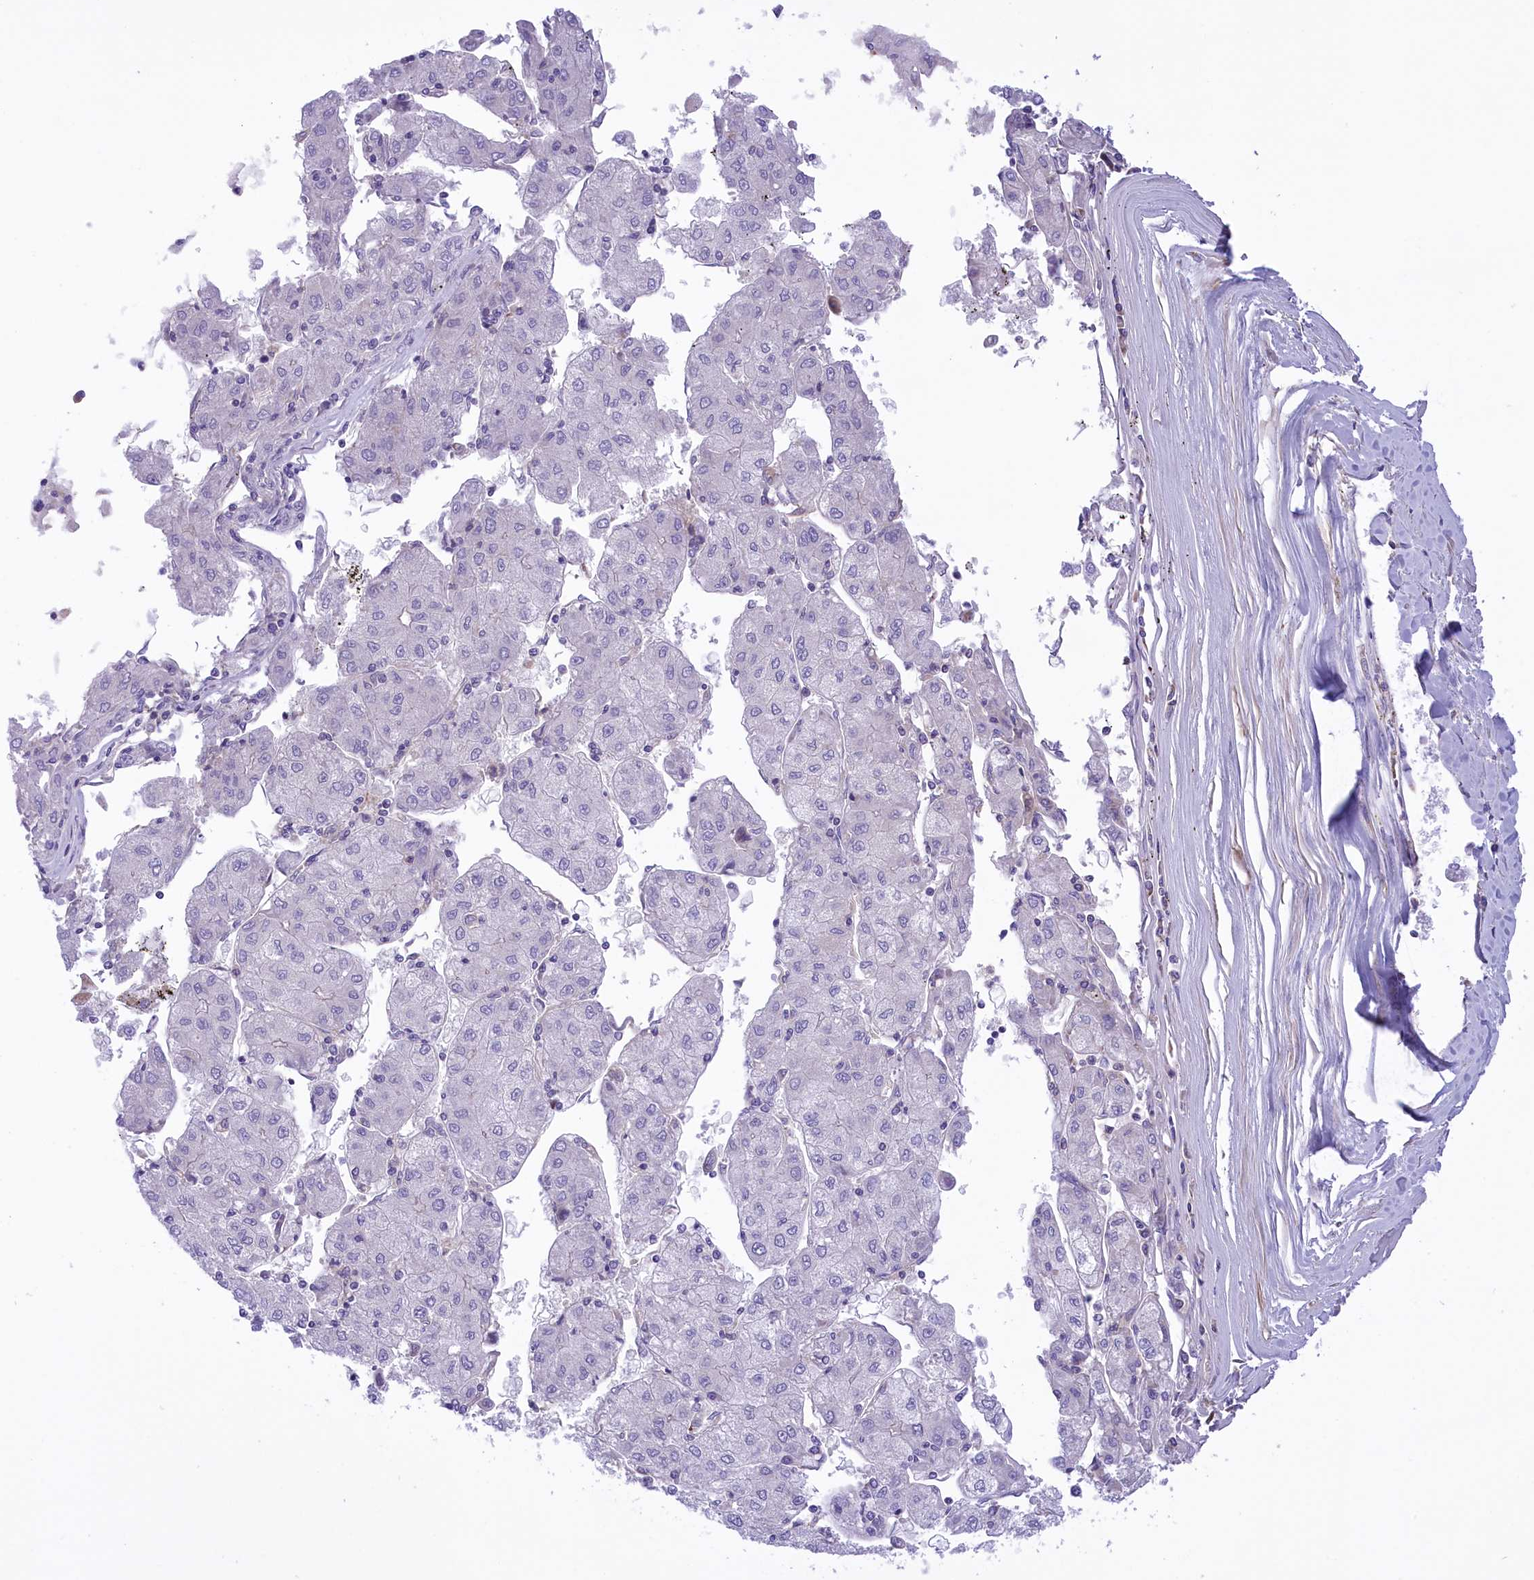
{"staining": {"intensity": "negative", "quantity": "none", "location": "none"}, "tissue": "liver cancer", "cell_type": "Tumor cells", "image_type": "cancer", "snomed": [{"axis": "morphology", "description": "Carcinoma, Hepatocellular, NOS"}, {"axis": "topography", "description": "Liver"}], "caption": "IHC of human liver hepatocellular carcinoma reveals no positivity in tumor cells.", "gene": "CORO7-PAM16", "patient": {"sex": "male", "age": 72}}